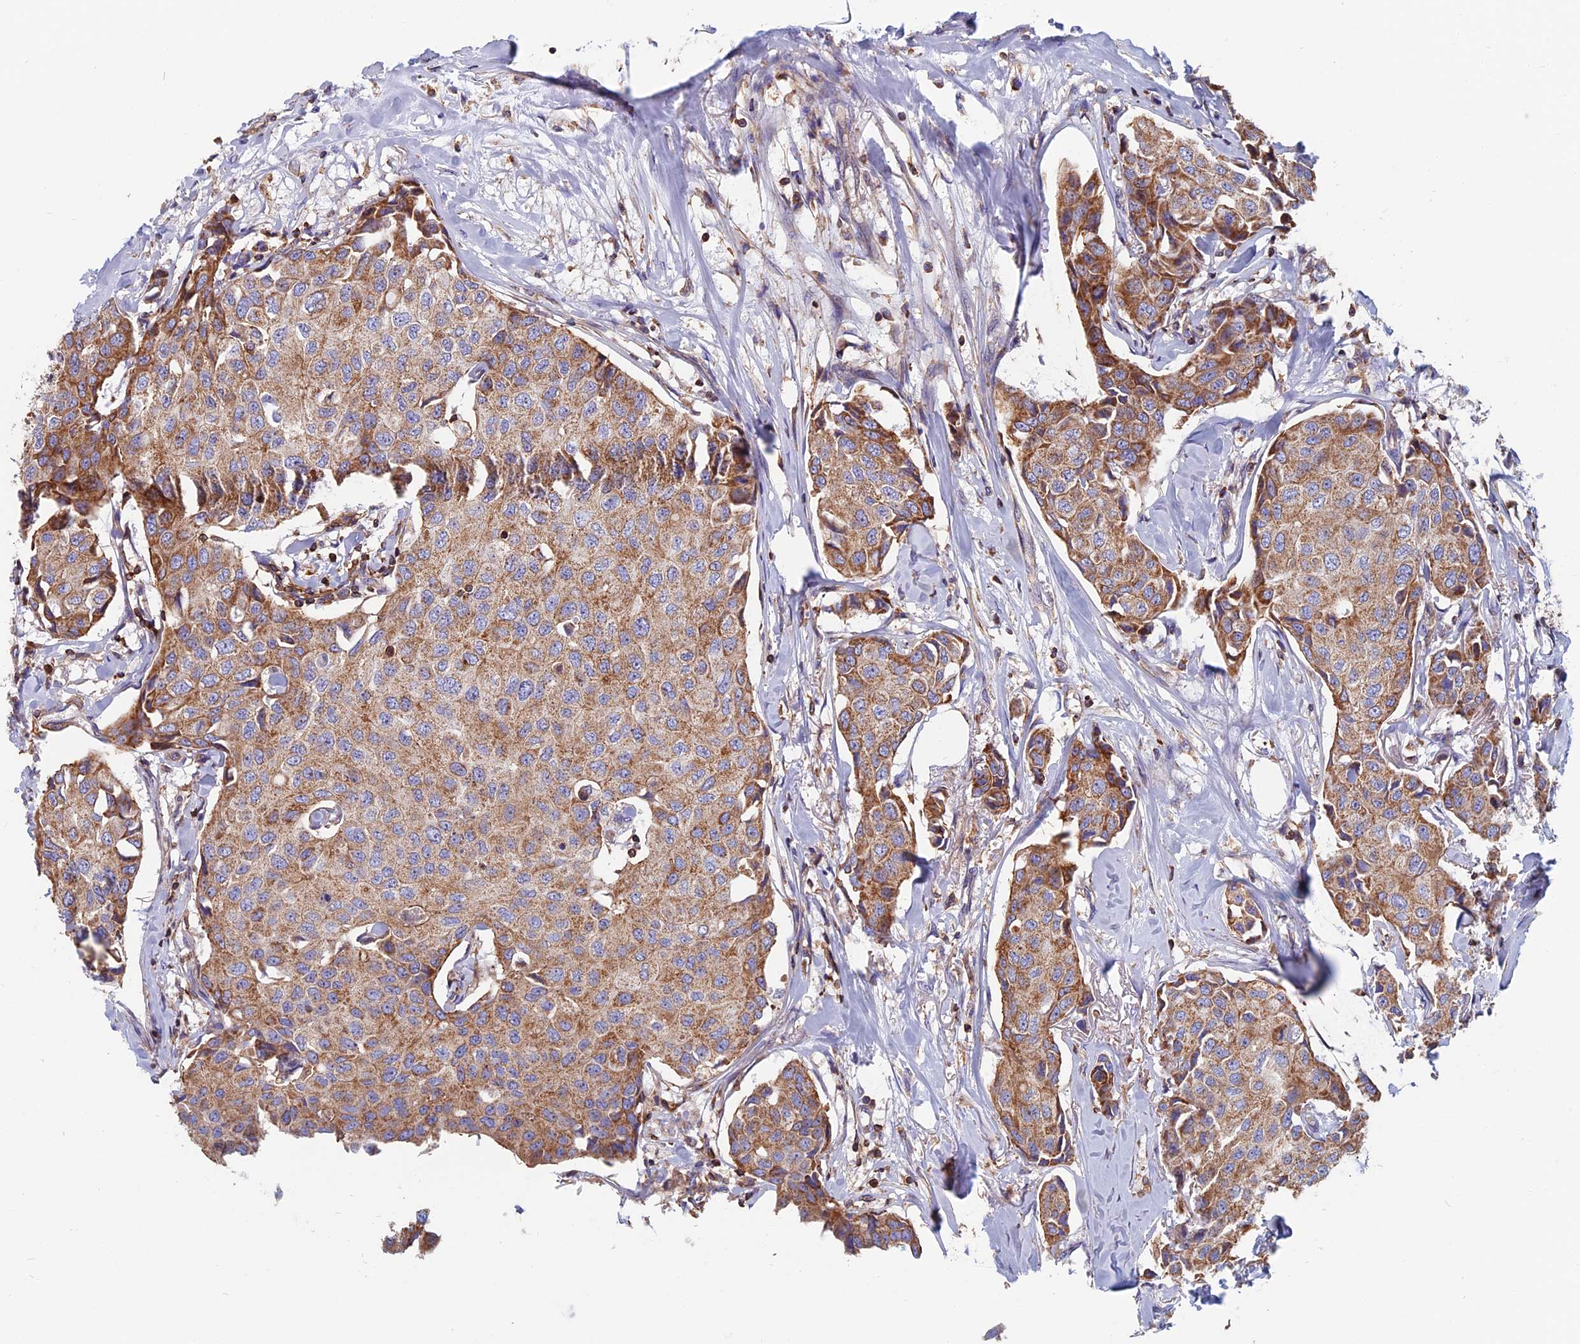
{"staining": {"intensity": "moderate", "quantity": ">75%", "location": "cytoplasmic/membranous"}, "tissue": "breast cancer", "cell_type": "Tumor cells", "image_type": "cancer", "snomed": [{"axis": "morphology", "description": "Duct carcinoma"}, {"axis": "topography", "description": "Breast"}], "caption": "There is medium levels of moderate cytoplasmic/membranous positivity in tumor cells of infiltrating ductal carcinoma (breast), as demonstrated by immunohistochemical staining (brown color).", "gene": "HSD17B8", "patient": {"sex": "female", "age": 80}}